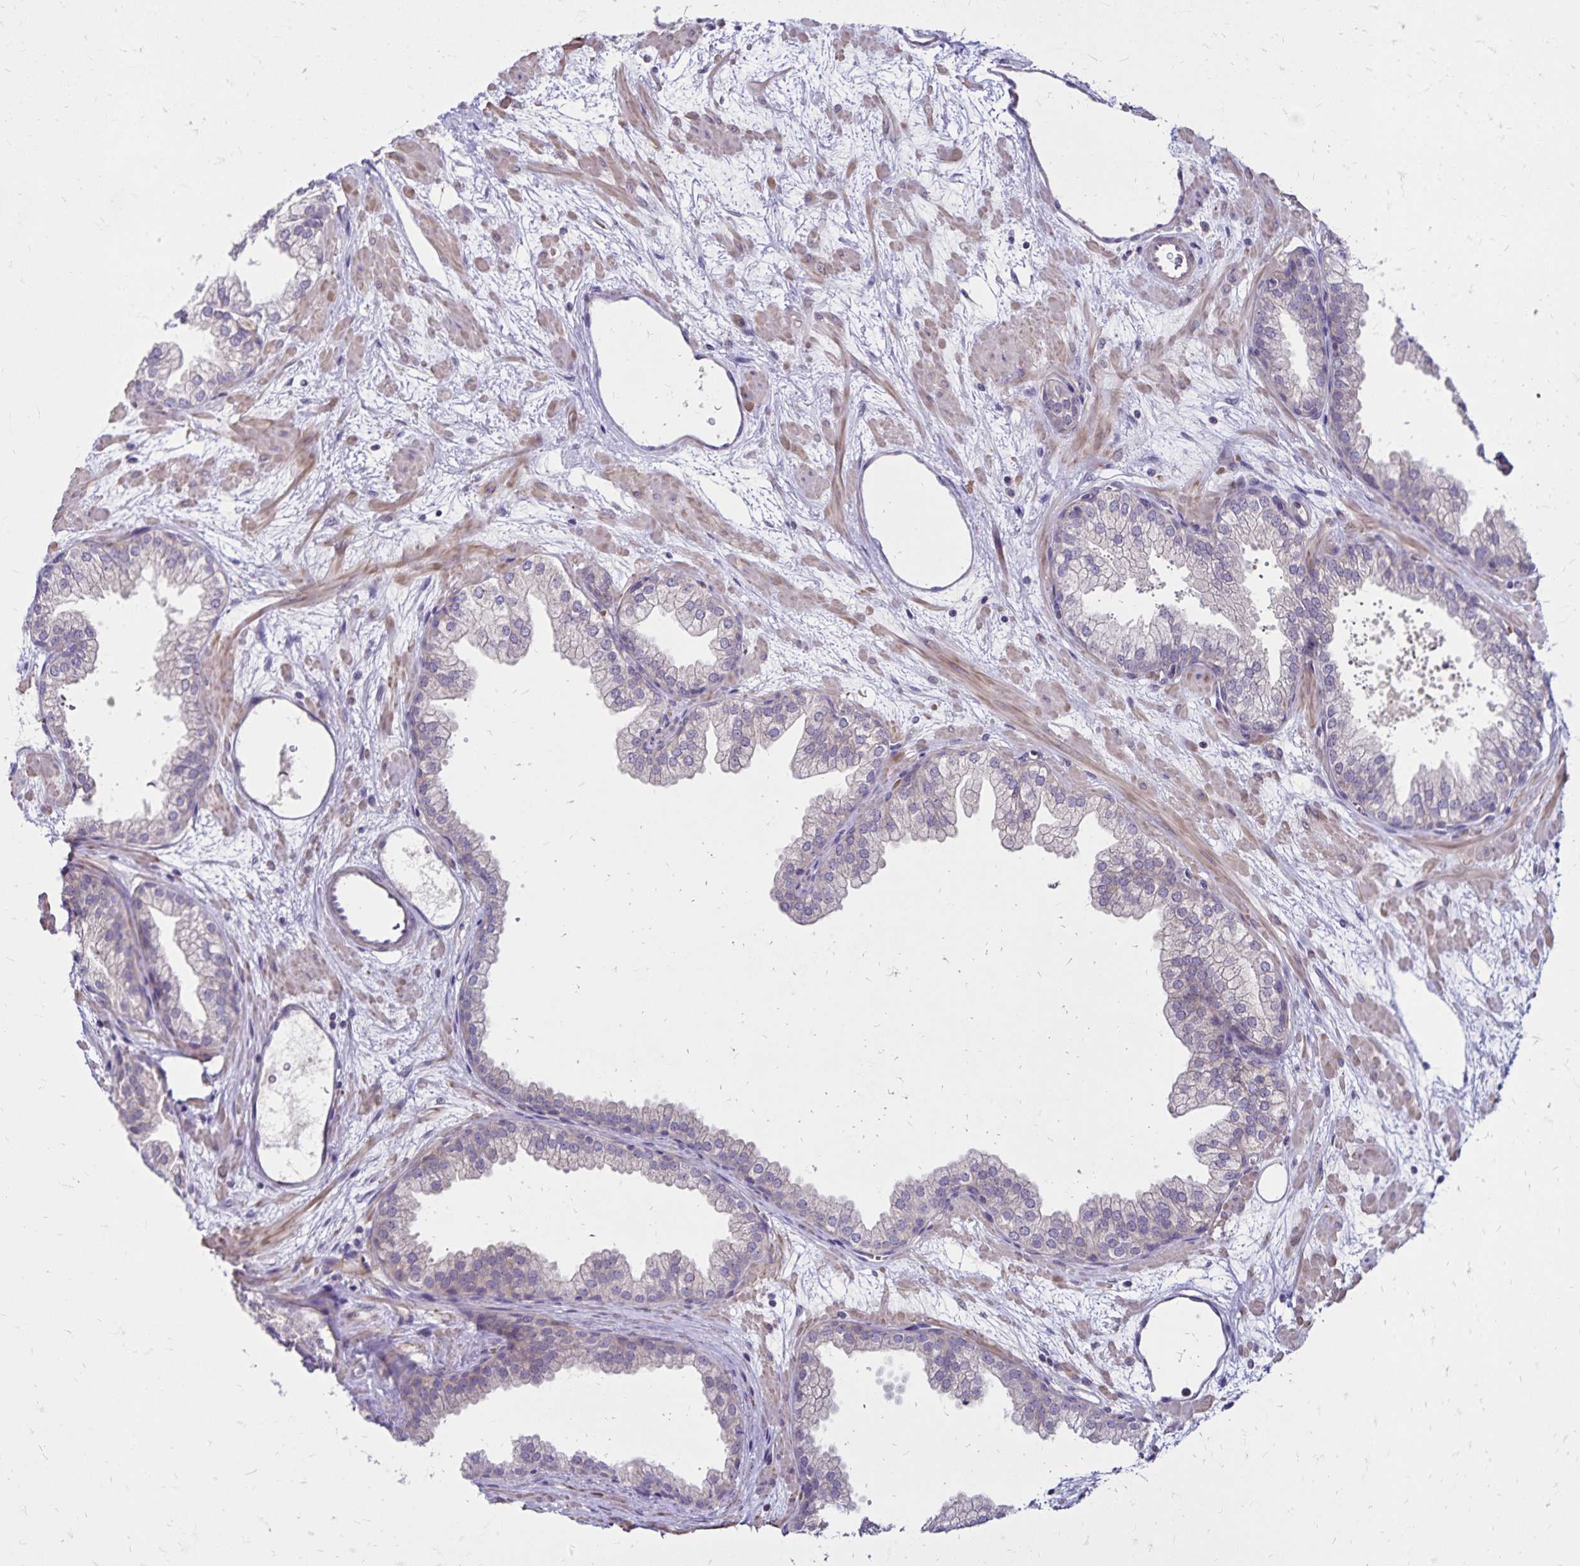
{"staining": {"intensity": "negative", "quantity": "none", "location": "none"}, "tissue": "prostate", "cell_type": "Glandular cells", "image_type": "normal", "snomed": [{"axis": "morphology", "description": "Normal tissue, NOS"}, {"axis": "topography", "description": "Prostate"}], "caption": "Prostate was stained to show a protein in brown. There is no significant staining in glandular cells. (Brightfield microscopy of DAB immunohistochemistry at high magnification).", "gene": "FSD1", "patient": {"sex": "male", "age": 37}}